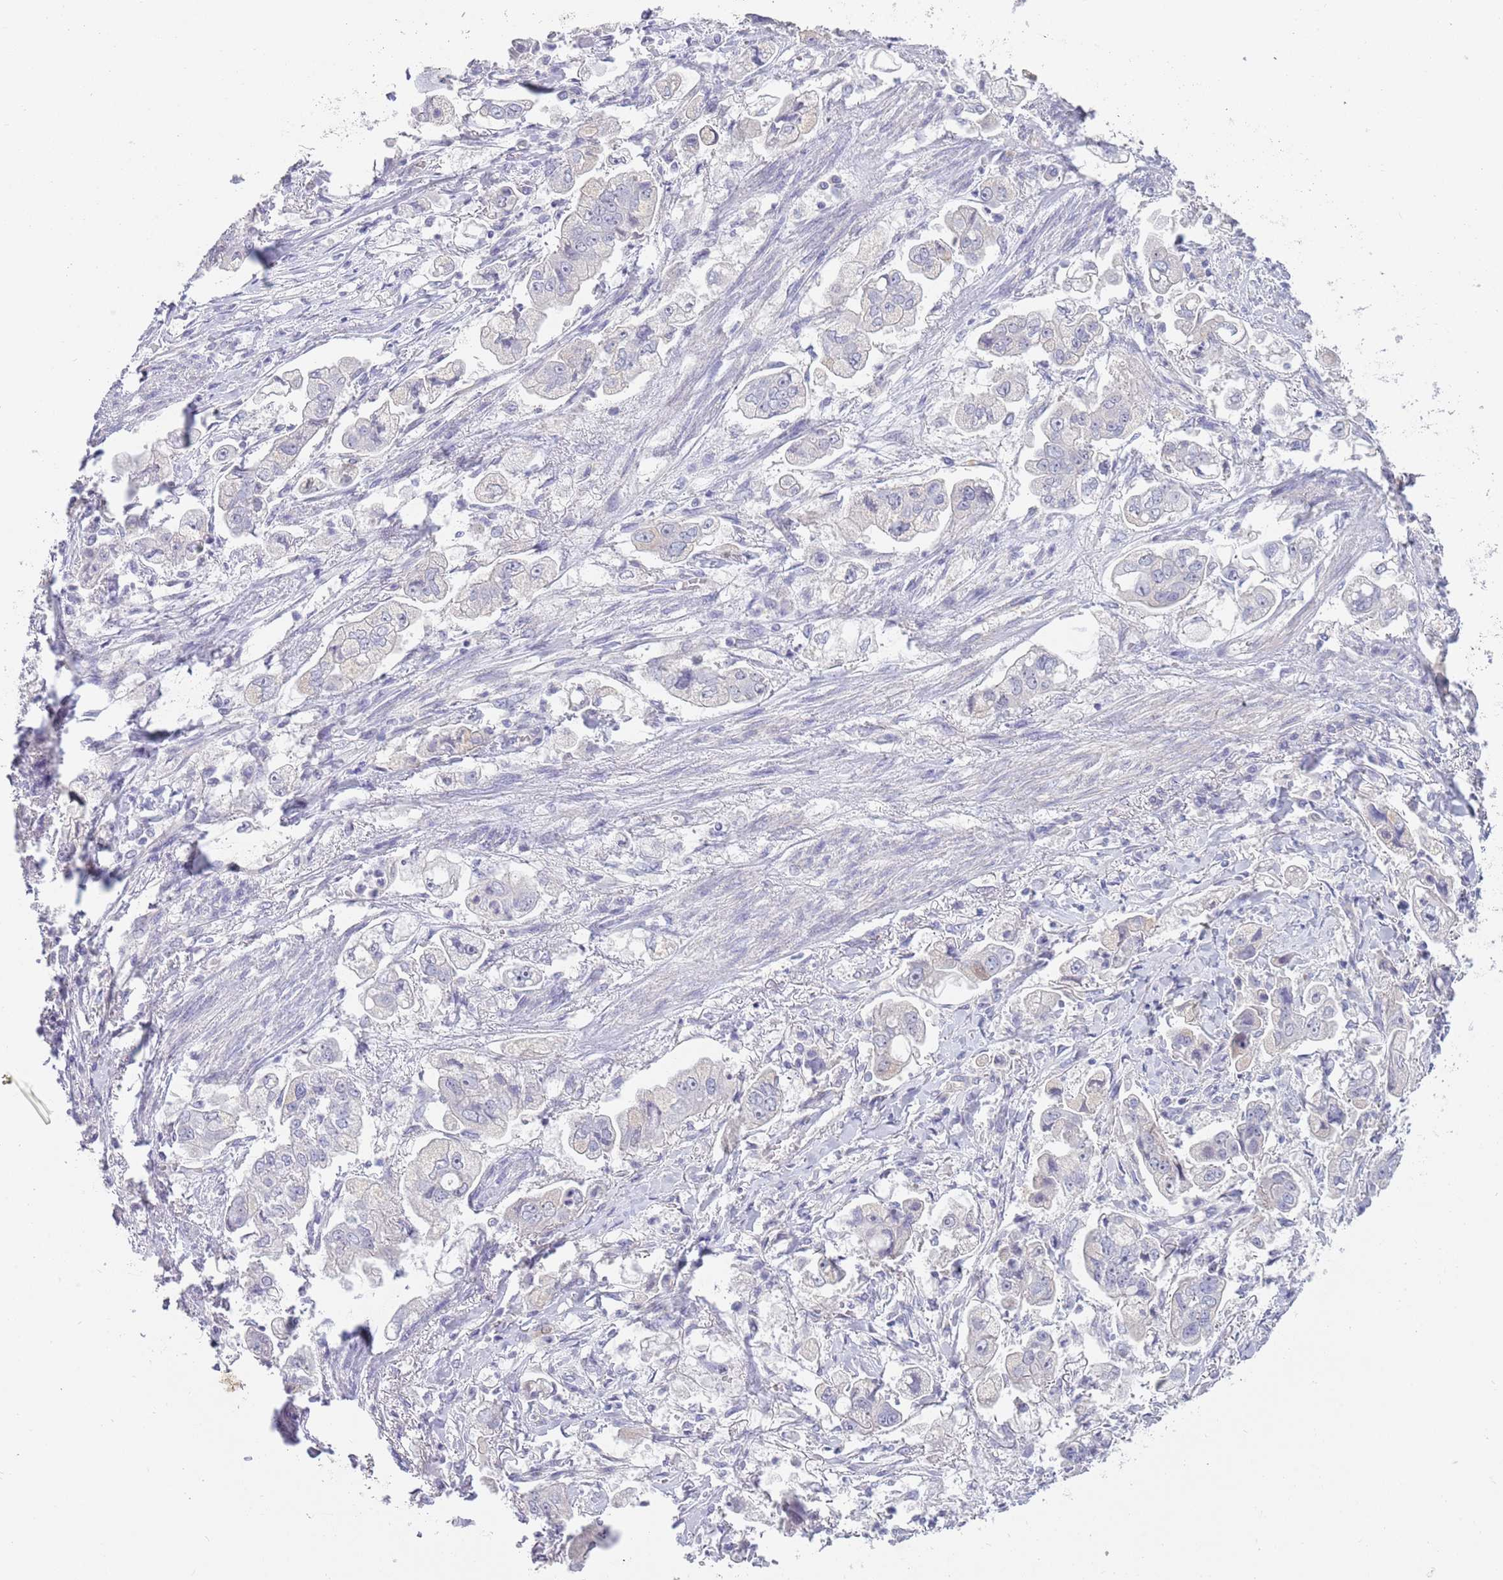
{"staining": {"intensity": "negative", "quantity": "none", "location": "none"}, "tissue": "stomach cancer", "cell_type": "Tumor cells", "image_type": "cancer", "snomed": [{"axis": "morphology", "description": "Adenocarcinoma, NOS"}, {"axis": "topography", "description": "Stomach"}], "caption": "A micrograph of human stomach adenocarcinoma is negative for staining in tumor cells. The staining is performed using DAB (3,3'-diaminobenzidine) brown chromogen with nuclei counter-stained in using hematoxylin.", "gene": "PIMREG", "patient": {"sex": "male", "age": 62}}